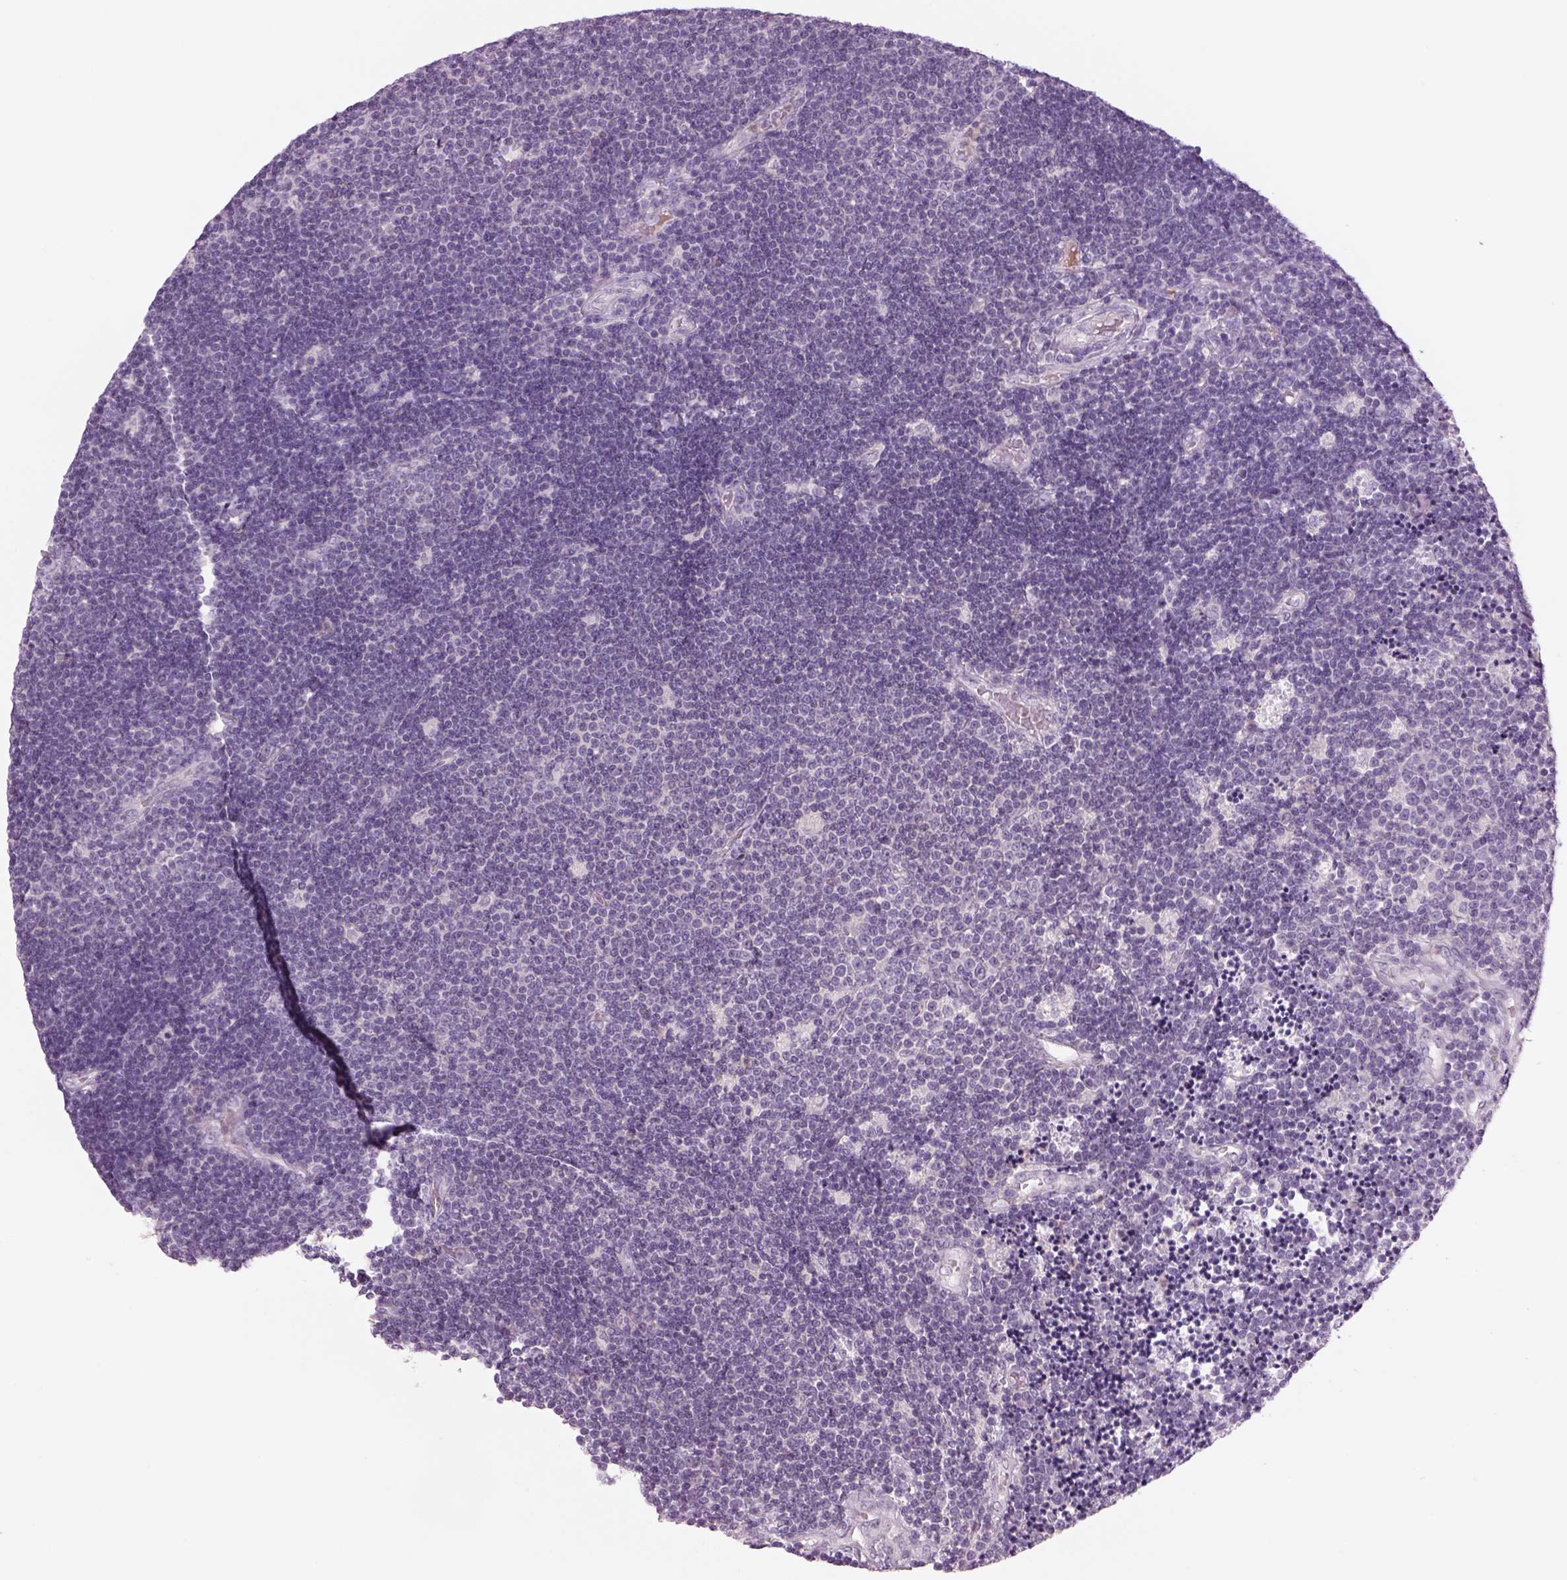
{"staining": {"intensity": "negative", "quantity": "none", "location": "none"}, "tissue": "lymphoma", "cell_type": "Tumor cells", "image_type": "cancer", "snomed": [{"axis": "morphology", "description": "Malignant lymphoma, non-Hodgkin's type, Low grade"}, {"axis": "topography", "description": "Brain"}], "caption": "Immunohistochemistry of lymphoma exhibits no staining in tumor cells.", "gene": "MDH1B", "patient": {"sex": "female", "age": 66}}